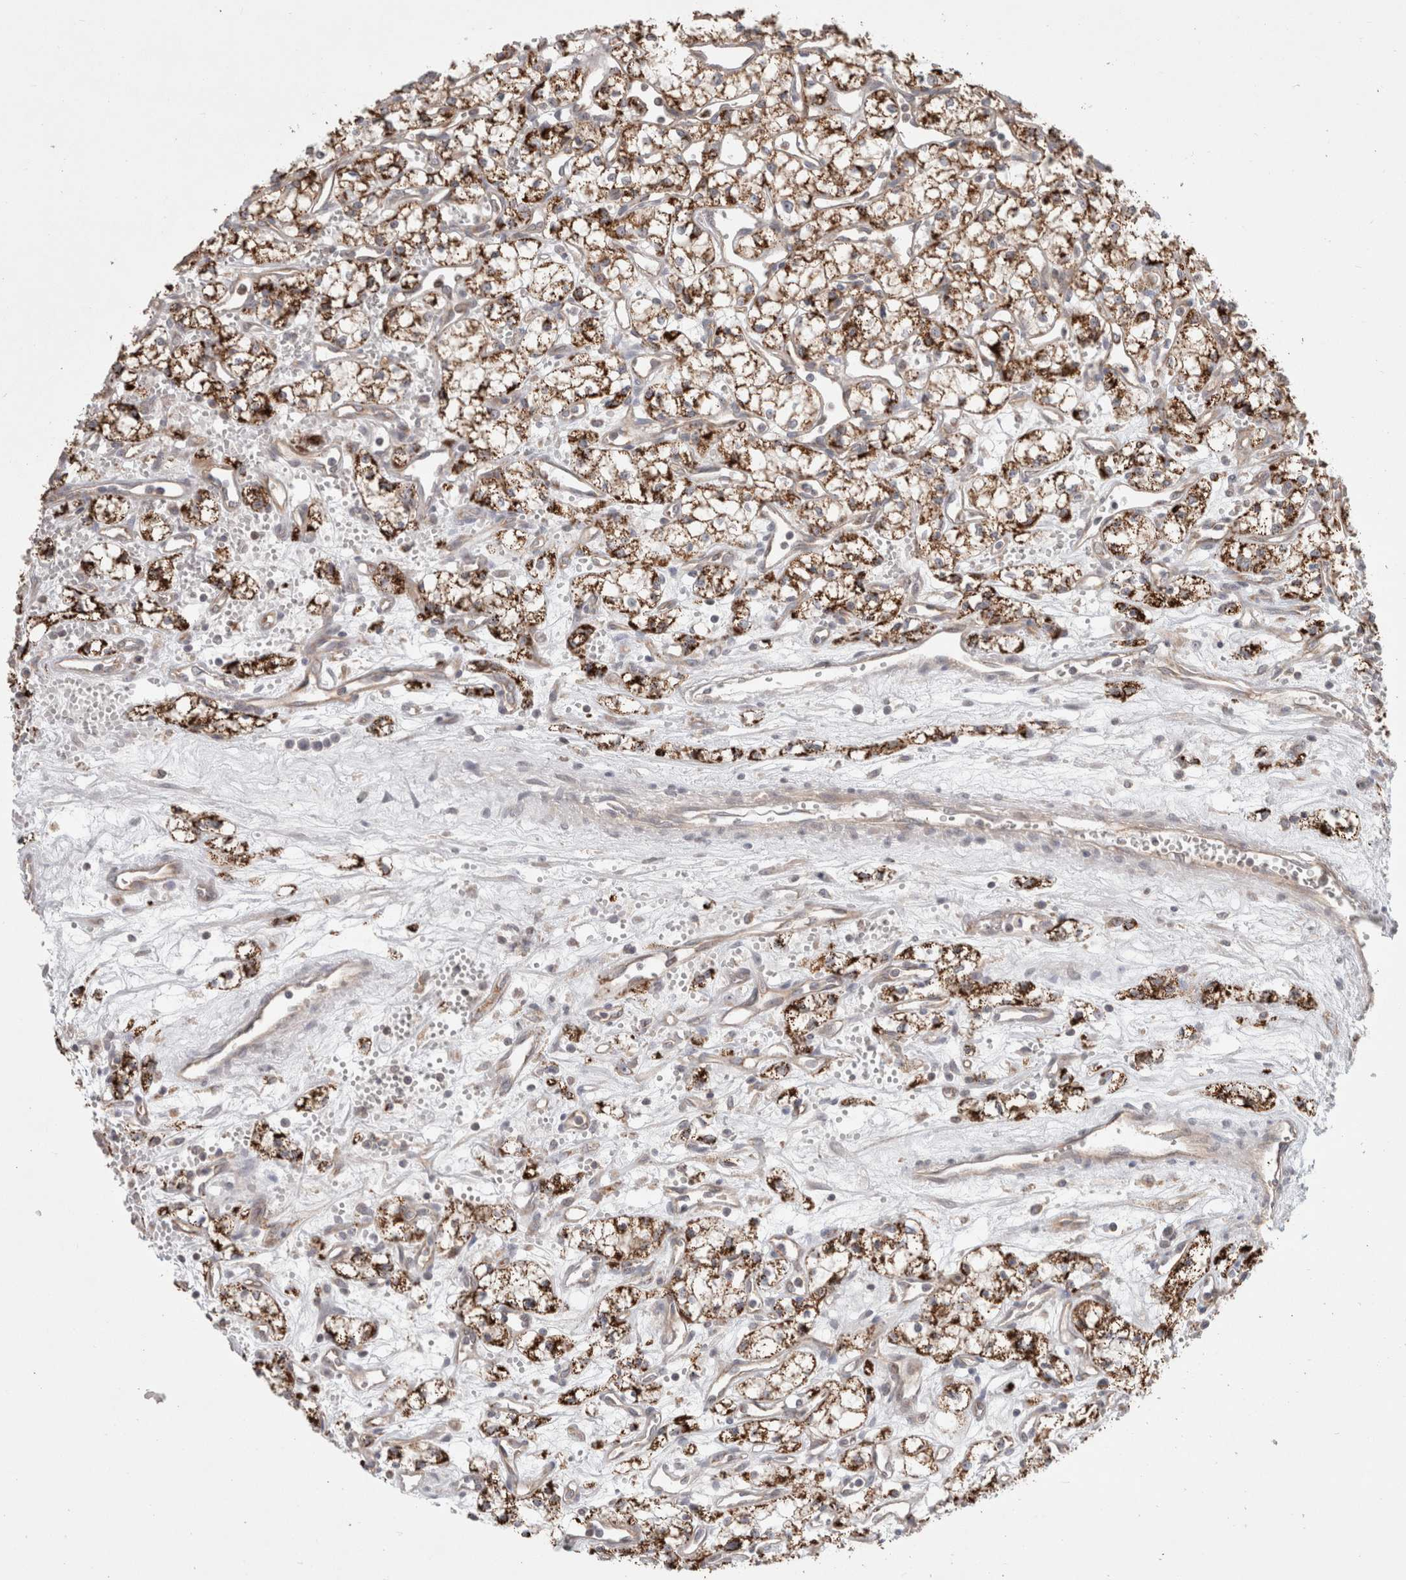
{"staining": {"intensity": "strong", "quantity": ">75%", "location": "cytoplasmic/membranous"}, "tissue": "renal cancer", "cell_type": "Tumor cells", "image_type": "cancer", "snomed": [{"axis": "morphology", "description": "Adenocarcinoma, NOS"}, {"axis": "topography", "description": "Kidney"}], "caption": "Immunohistochemistry (IHC) micrograph of renal adenocarcinoma stained for a protein (brown), which shows high levels of strong cytoplasmic/membranous staining in about >75% of tumor cells.", "gene": "HROB", "patient": {"sex": "male", "age": 59}}